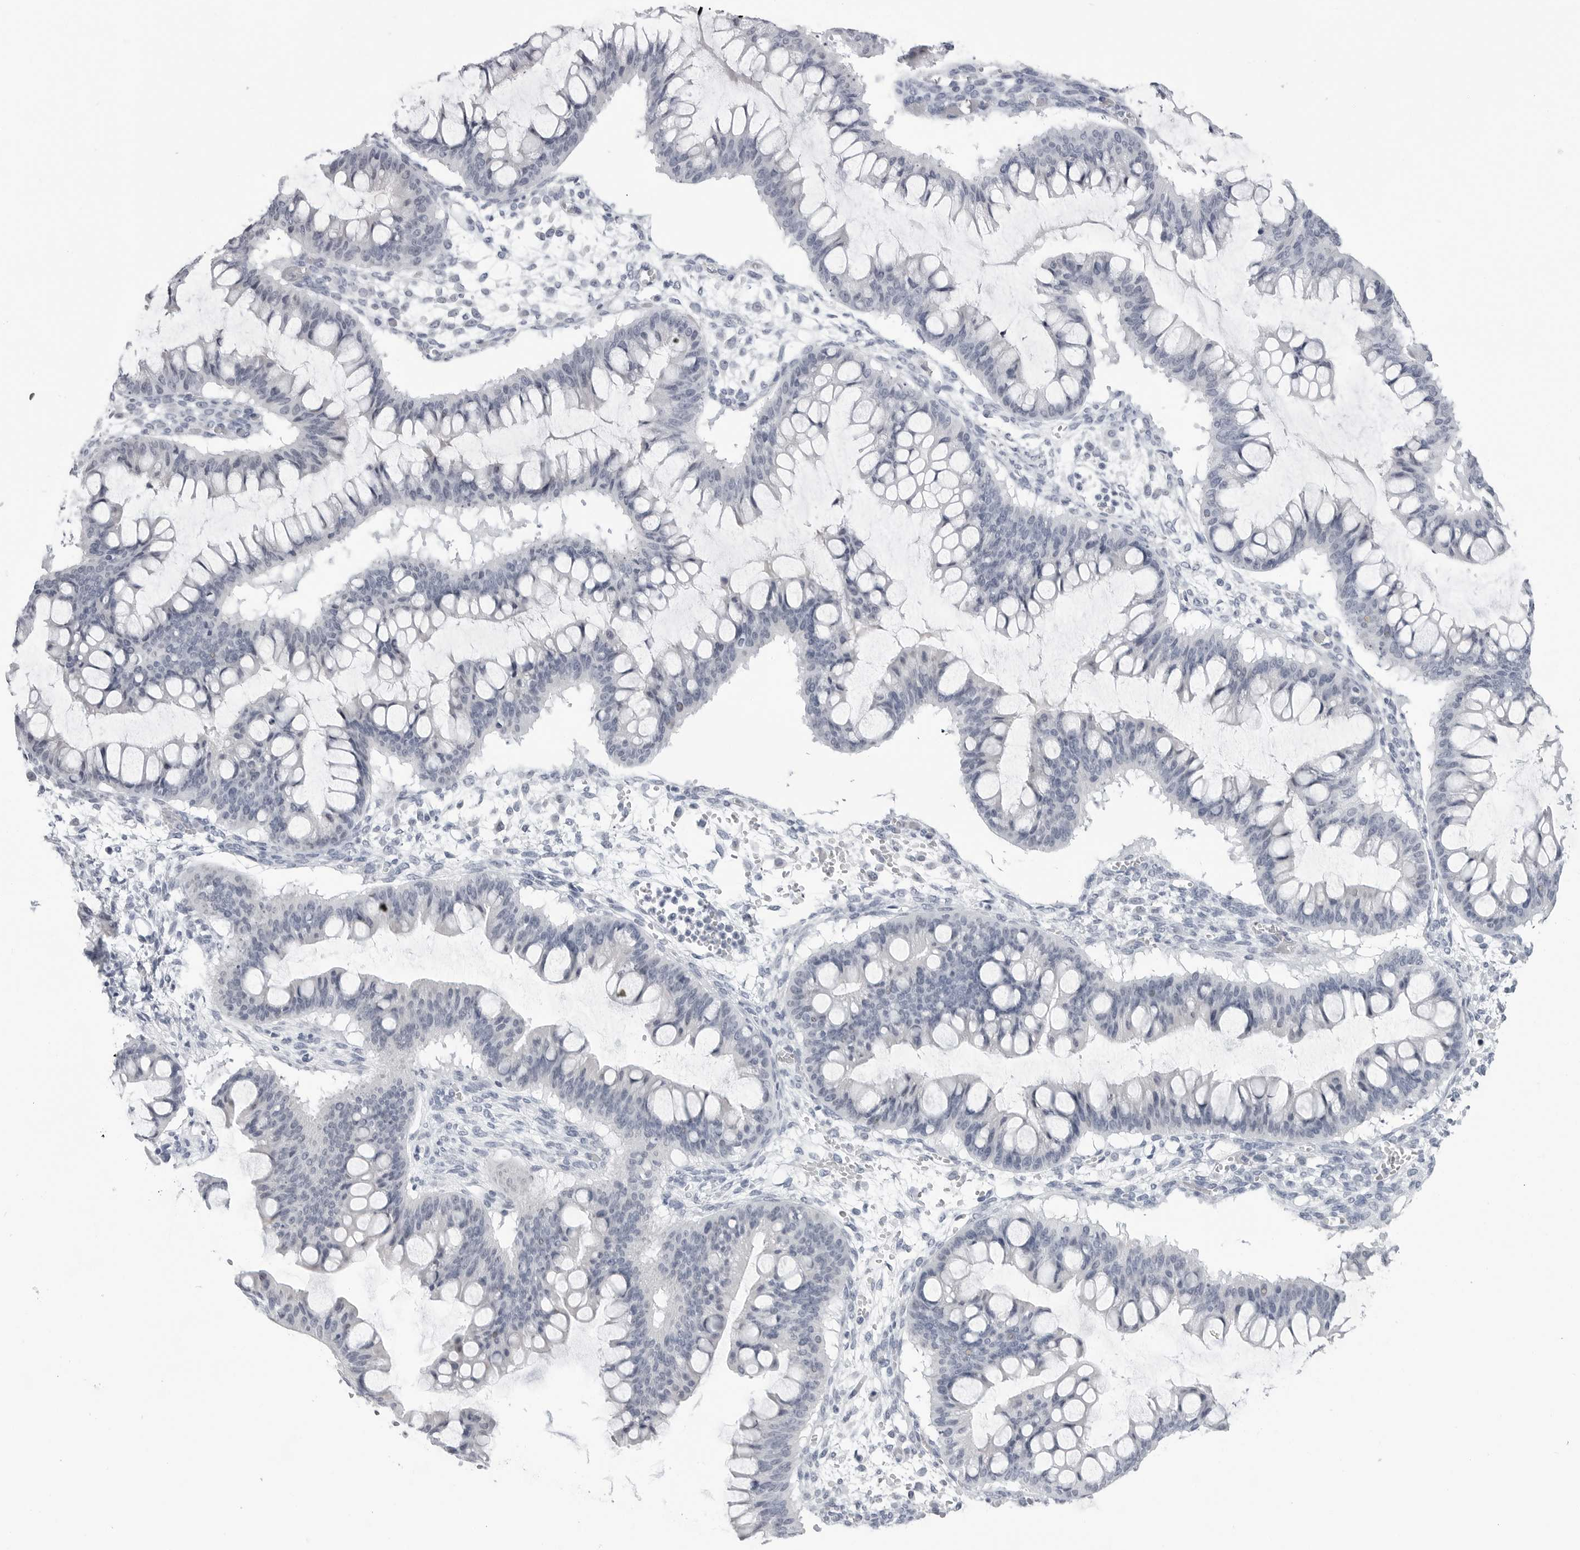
{"staining": {"intensity": "negative", "quantity": "none", "location": "none"}, "tissue": "ovarian cancer", "cell_type": "Tumor cells", "image_type": "cancer", "snomed": [{"axis": "morphology", "description": "Cystadenocarcinoma, mucinous, NOS"}, {"axis": "topography", "description": "Ovary"}], "caption": "Protein analysis of ovarian cancer (mucinous cystadenocarcinoma) displays no significant expression in tumor cells.", "gene": "PGA3", "patient": {"sex": "female", "age": 73}}